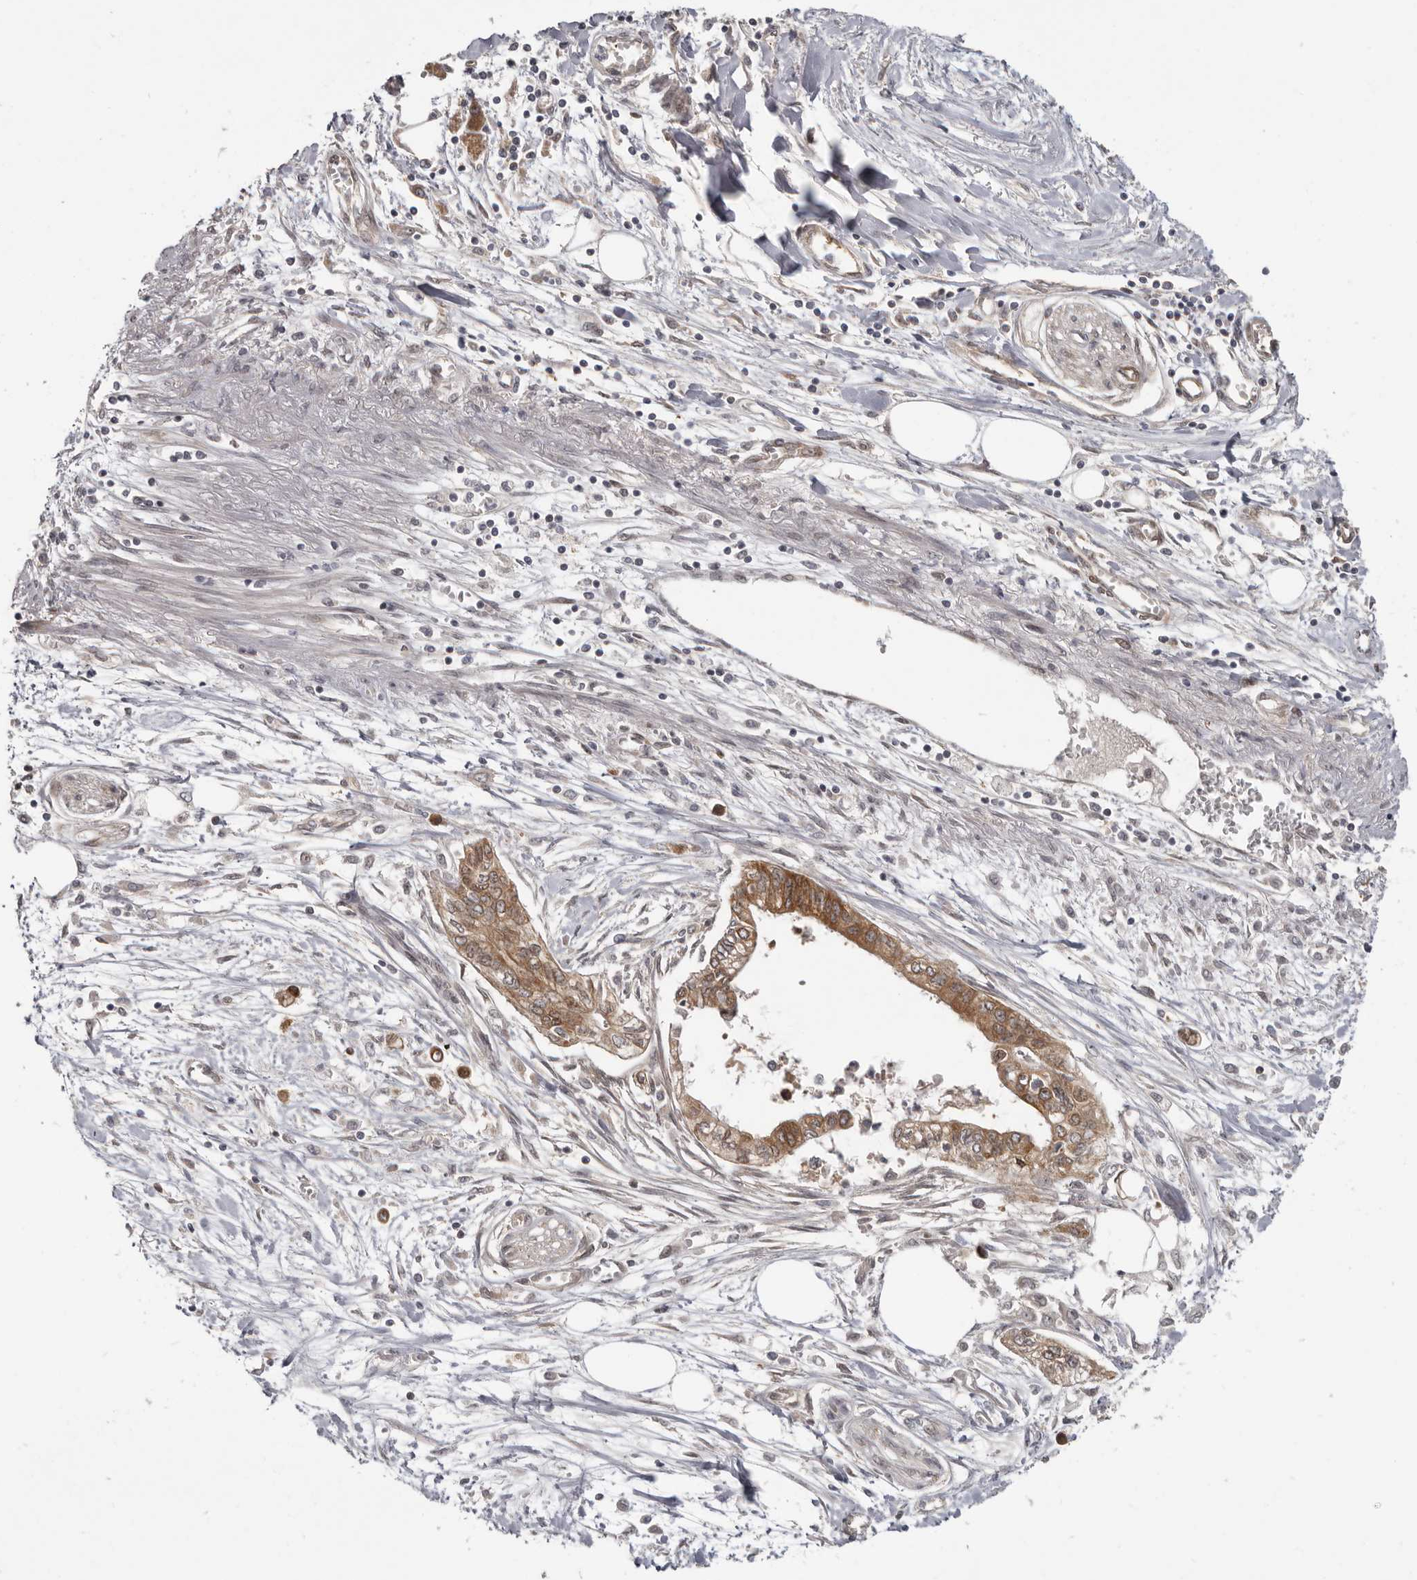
{"staining": {"intensity": "moderate", "quantity": ">75%", "location": "cytoplasmic/membranous"}, "tissue": "pancreatic cancer", "cell_type": "Tumor cells", "image_type": "cancer", "snomed": [{"axis": "morphology", "description": "Adenocarcinoma, NOS"}, {"axis": "topography", "description": "Pancreas"}], "caption": "Protein positivity by immunohistochemistry (IHC) shows moderate cytoplasmic/membranous positivity in about >75% of tumor cells in pancreatic cancer. (Stains: DAB in brown, nuclei in blue, Microscopy: brightfield microscopy at high magnification).", "gene": "BAD", "patient": {"sex": "female", "age": 77}}